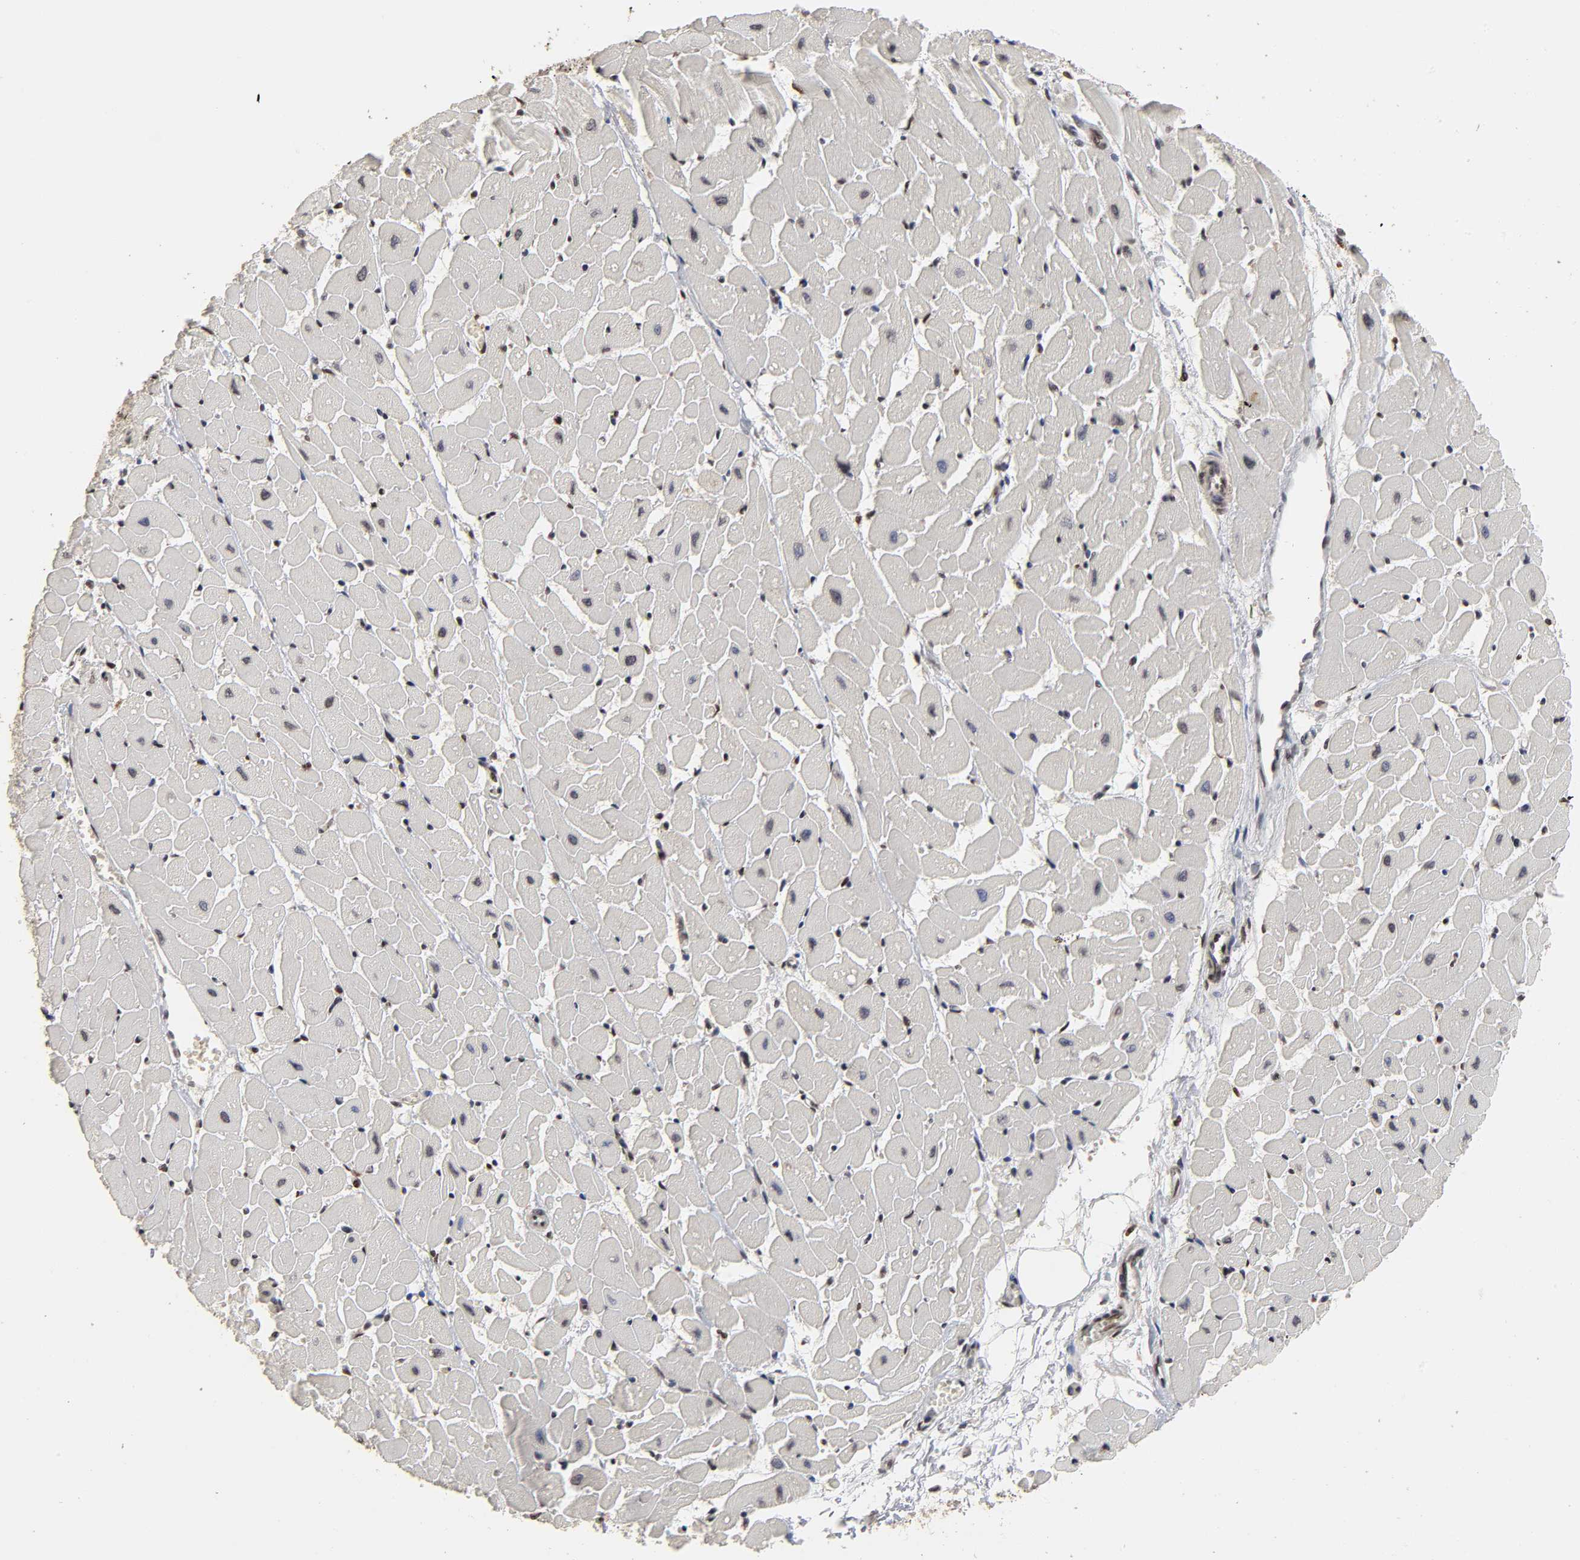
{"staining": {"intensity": "moderate", "quantity": "25%-75%", "location": "nuclear"}, "tissue": "heart muscle", "cell_type": "Cardiomyocytes", "image_type": "normal", "snomed": [{"axis": "morphology", "description": "Normal tissue, NOS"}, {"axis": "topography", "description": "Heart"}], "caption": "Immunohistochemistry photomicrograph of normal human heart muscle stained for a protein (brown), which displays medium levels of moderate nuclear staining in approximately 25%-75% of cardiomyocytes.", "gene": "ZNF473", "patient": {"sex": "female", "age": 19}}